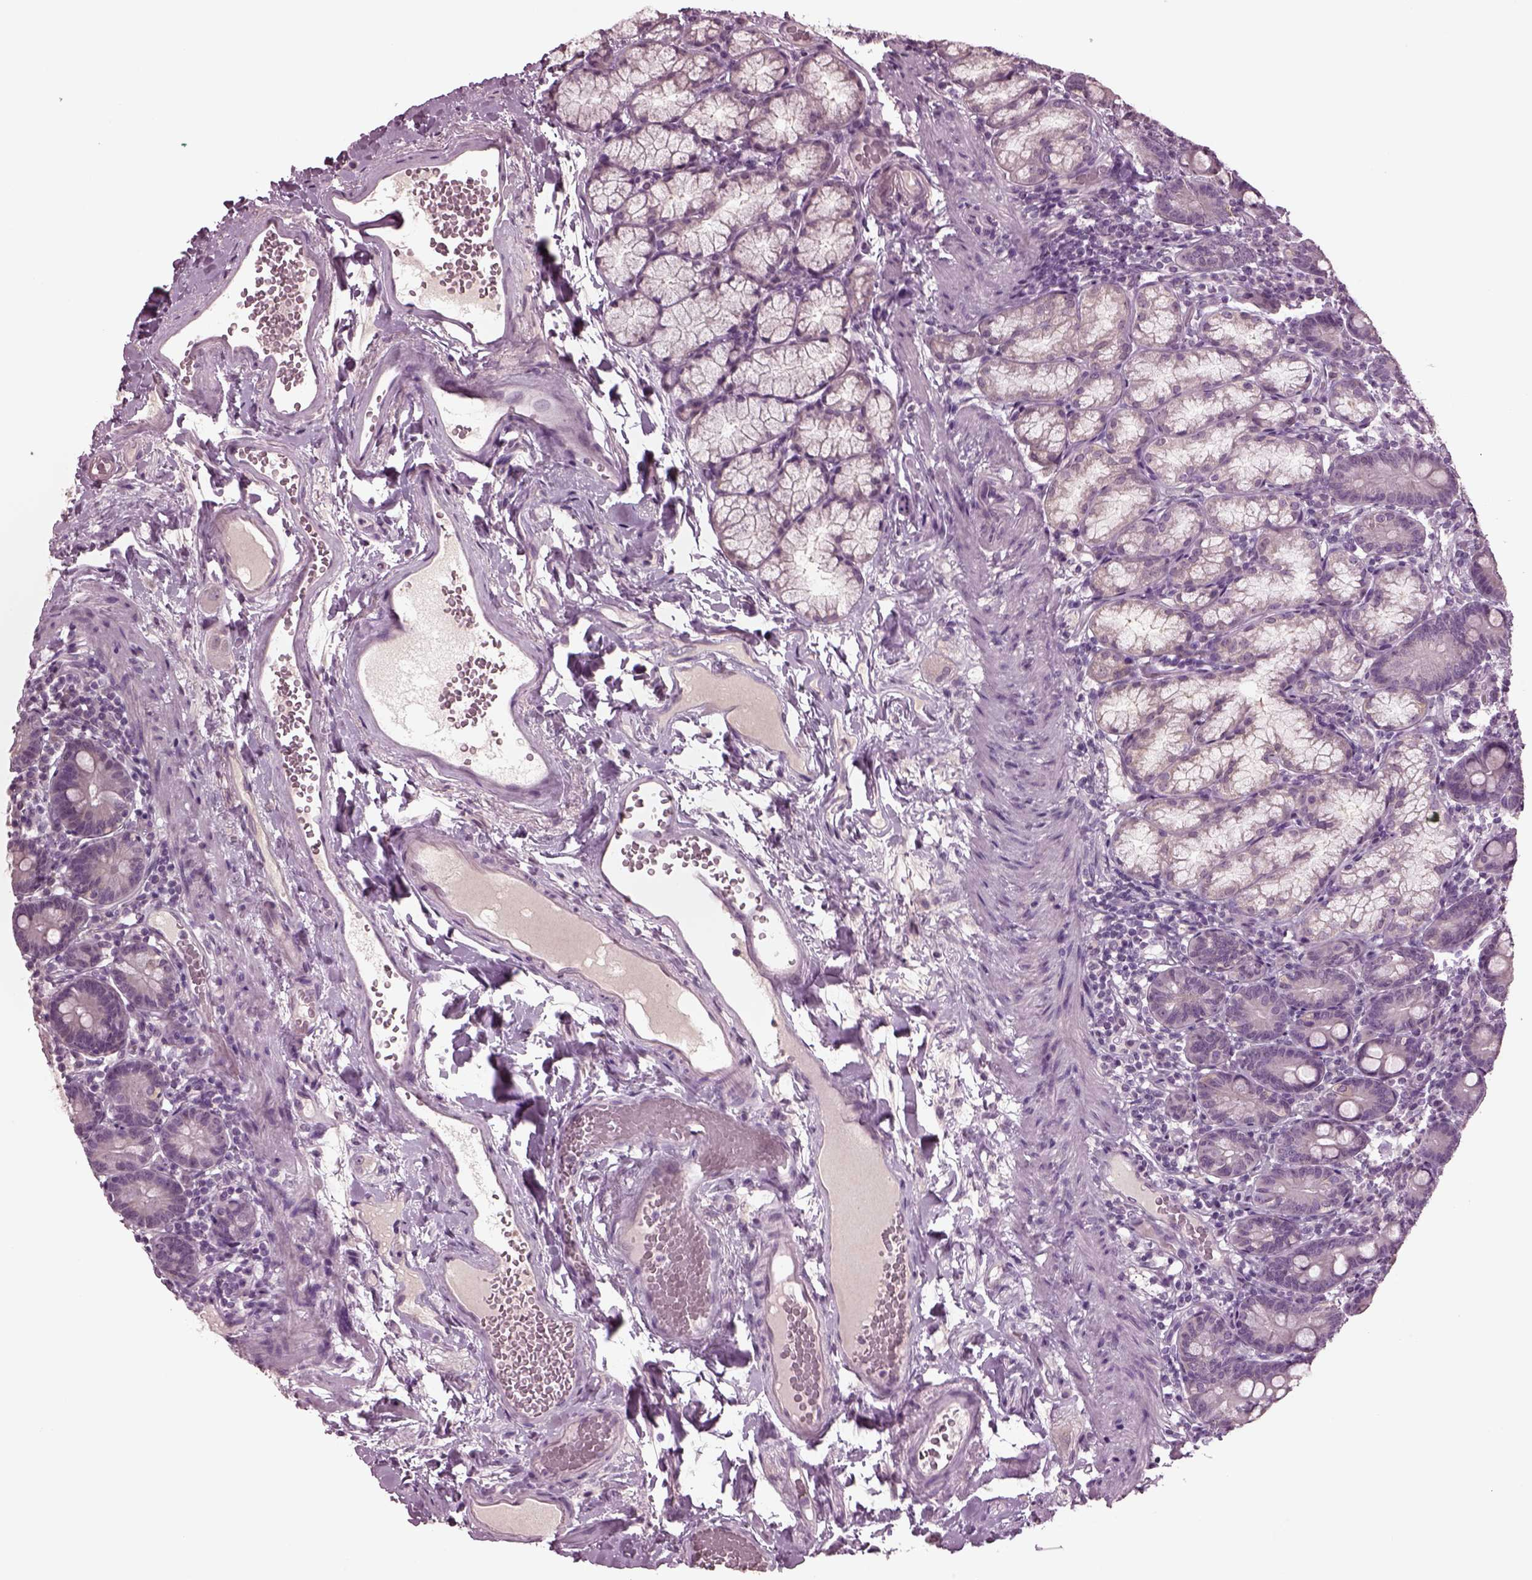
{"staining": {"intensity": "negative", "quantity": "none", "location": "none"}, "tissue": "duodenum", "cell_type": "Glandular cells", "image_type": "normal", "snomed": [{"axis": "morphology", "description": "Normal tissue, NOS"}, {"axis": "topography", "description": "Duodenum"}], "caption": "Image shows no significant protein staining in glandular cells of benign duodenum.", "gene": "CLCN4", "patient": {"sex": "female", "age": 67}}